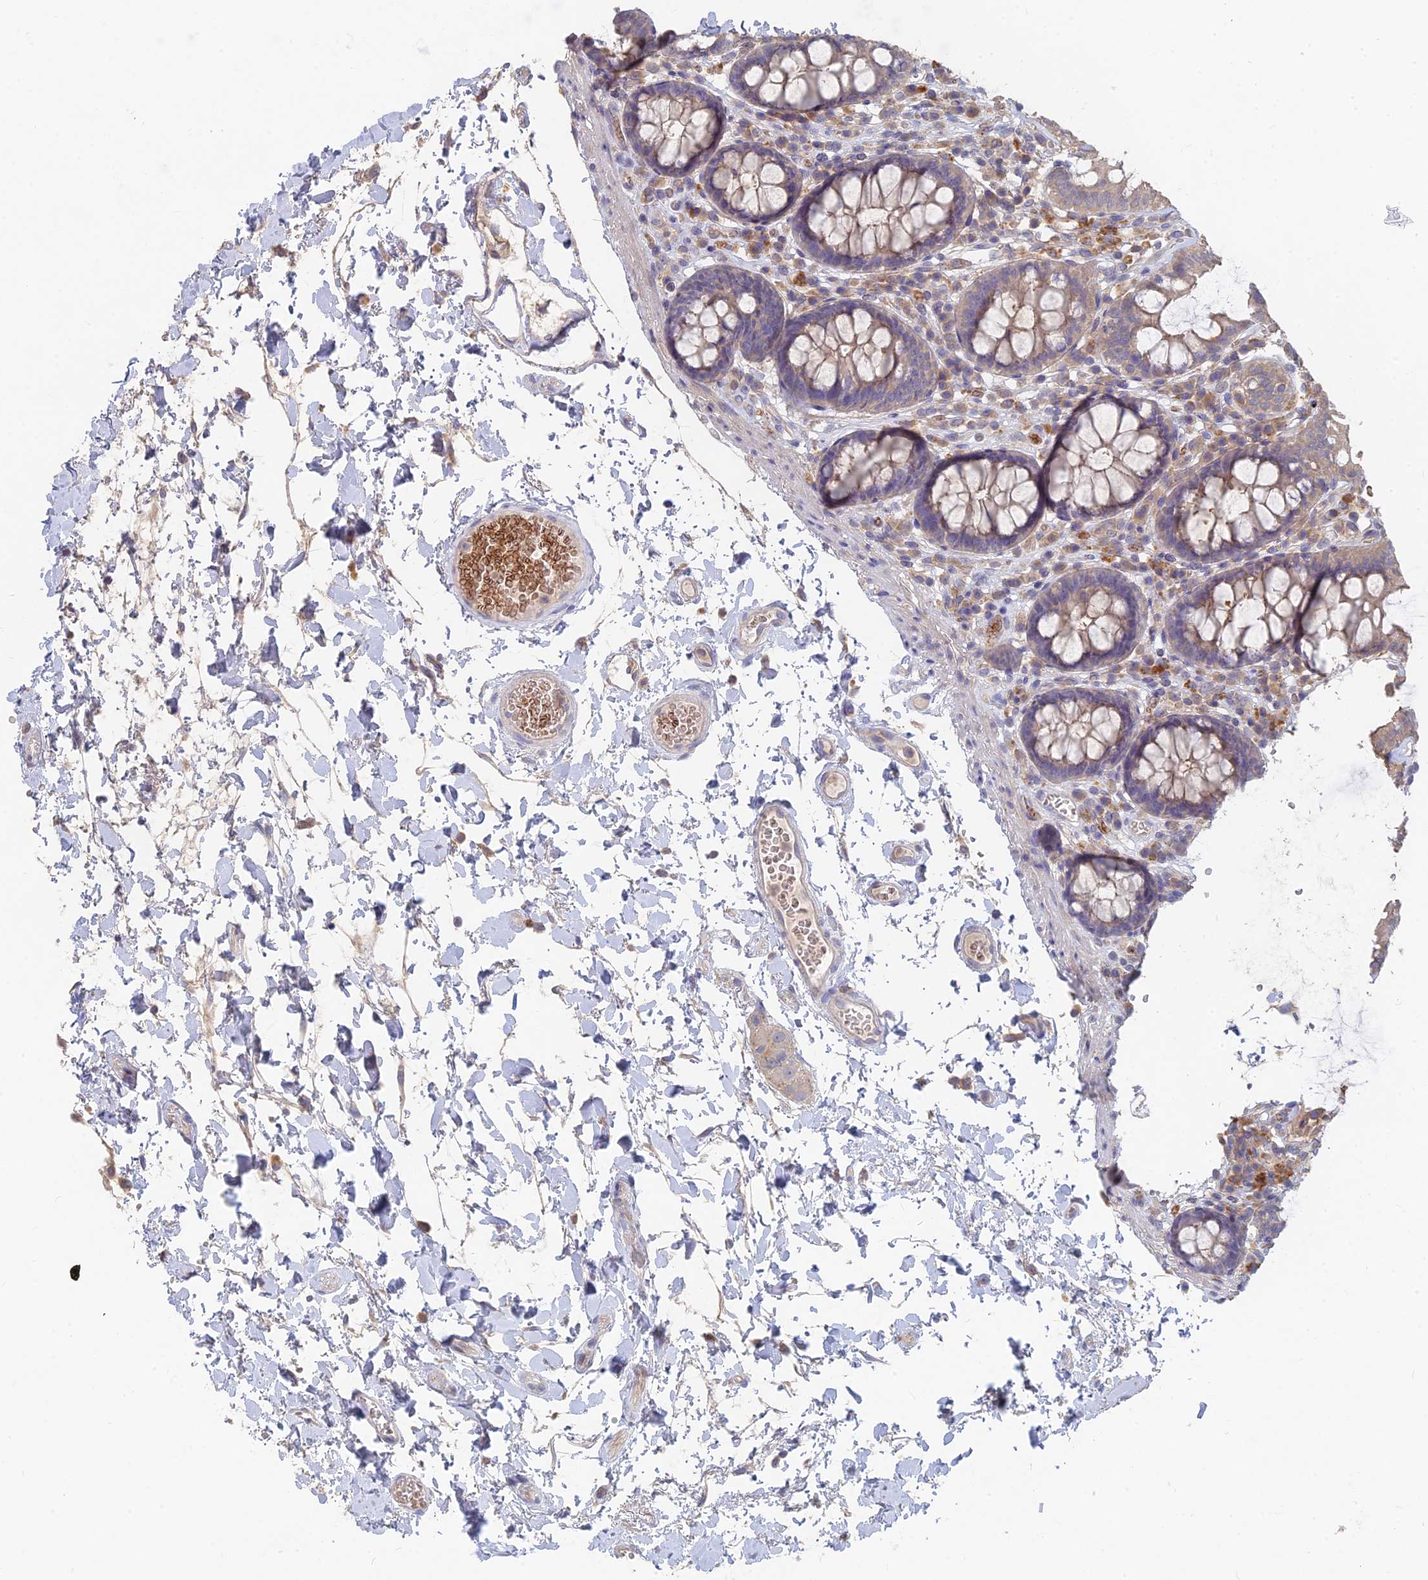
{"staining": {"intensity": "weak", "quantity": ">75%", "location": "cytoplasmic/membranous"}, "tissue": "colon", "cell_type": "Endothelial cells", "image_type": "normal", "snomed": [{"axis": "morphology", "description": "Normal tissue, NOS"}, {"axis": "topography", "description": "Colon"}], "caption": "Immunohistochemical staining of normal colon displays weak cytoplasmic/membranous protein positivity in approximately >75% of endothelial cells. (DAB = brown stain, brightfield microscopy at high magnification).", "gene": "ARRDC1", "patient": {"sex": "male", "age": 84}}